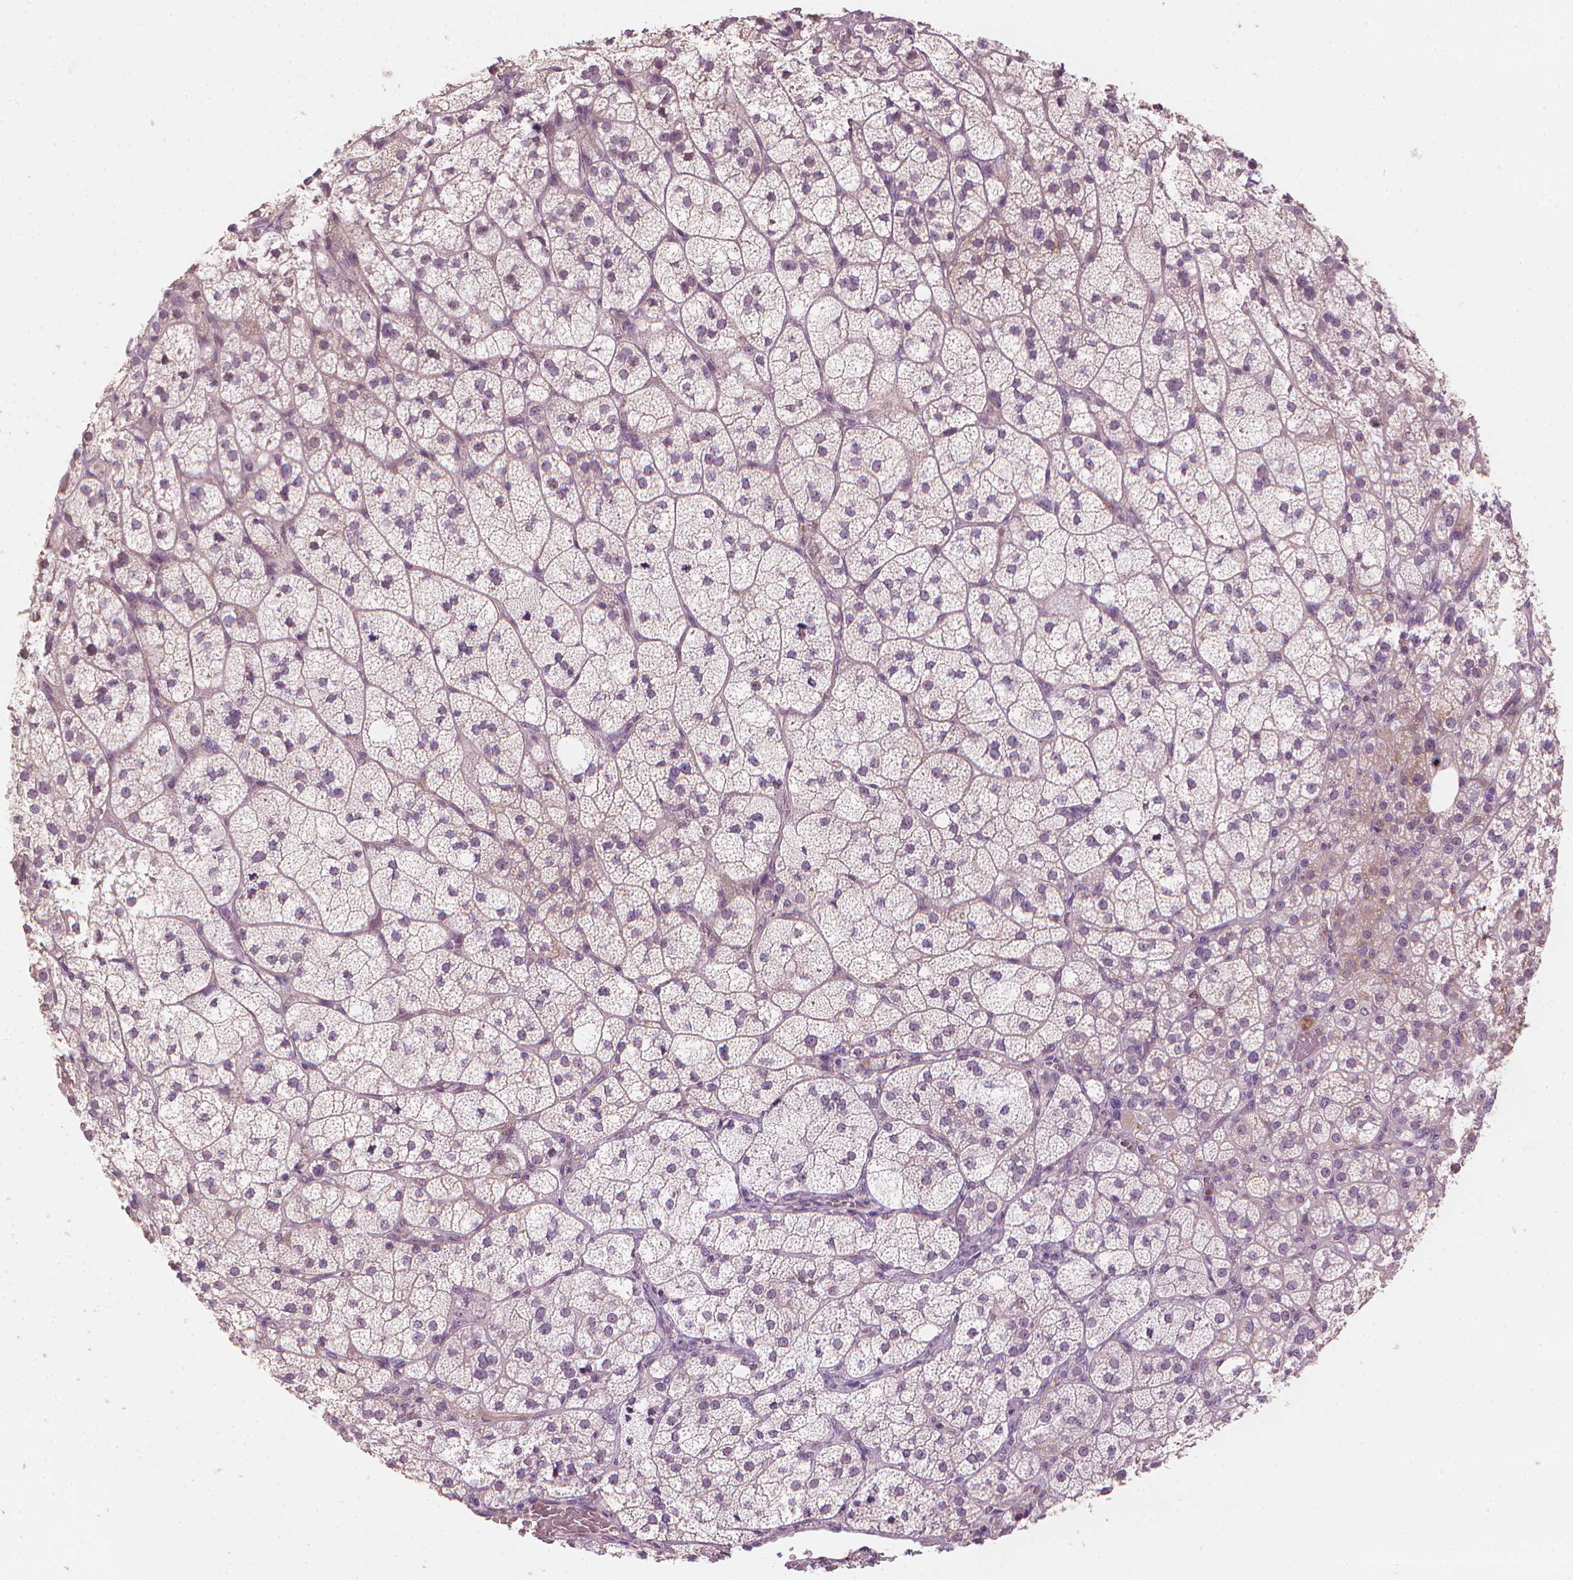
{"staining": {"intensity": "moderate", "quantity": "25%-75%", "location": "cytoplasmic/membranous"}, "tissue": "adrenal gland", "cell_type": "Glandular cells", "image_type": "normal", "snomed": [{"axis": "morphology", "description": "Normal tissue, NOS"}, {"axis": "topography", "description": "Adrenal gland"}], "caption": "Approximately 25%-75% of glandular cells in normal human adrenal gland exhibit moderate cytoplasmic/membranous protein expression as visualized by brown immunohistochemical staining.", "gene": "SAXO2", "patient": {"sex": "female", "age": 60}}